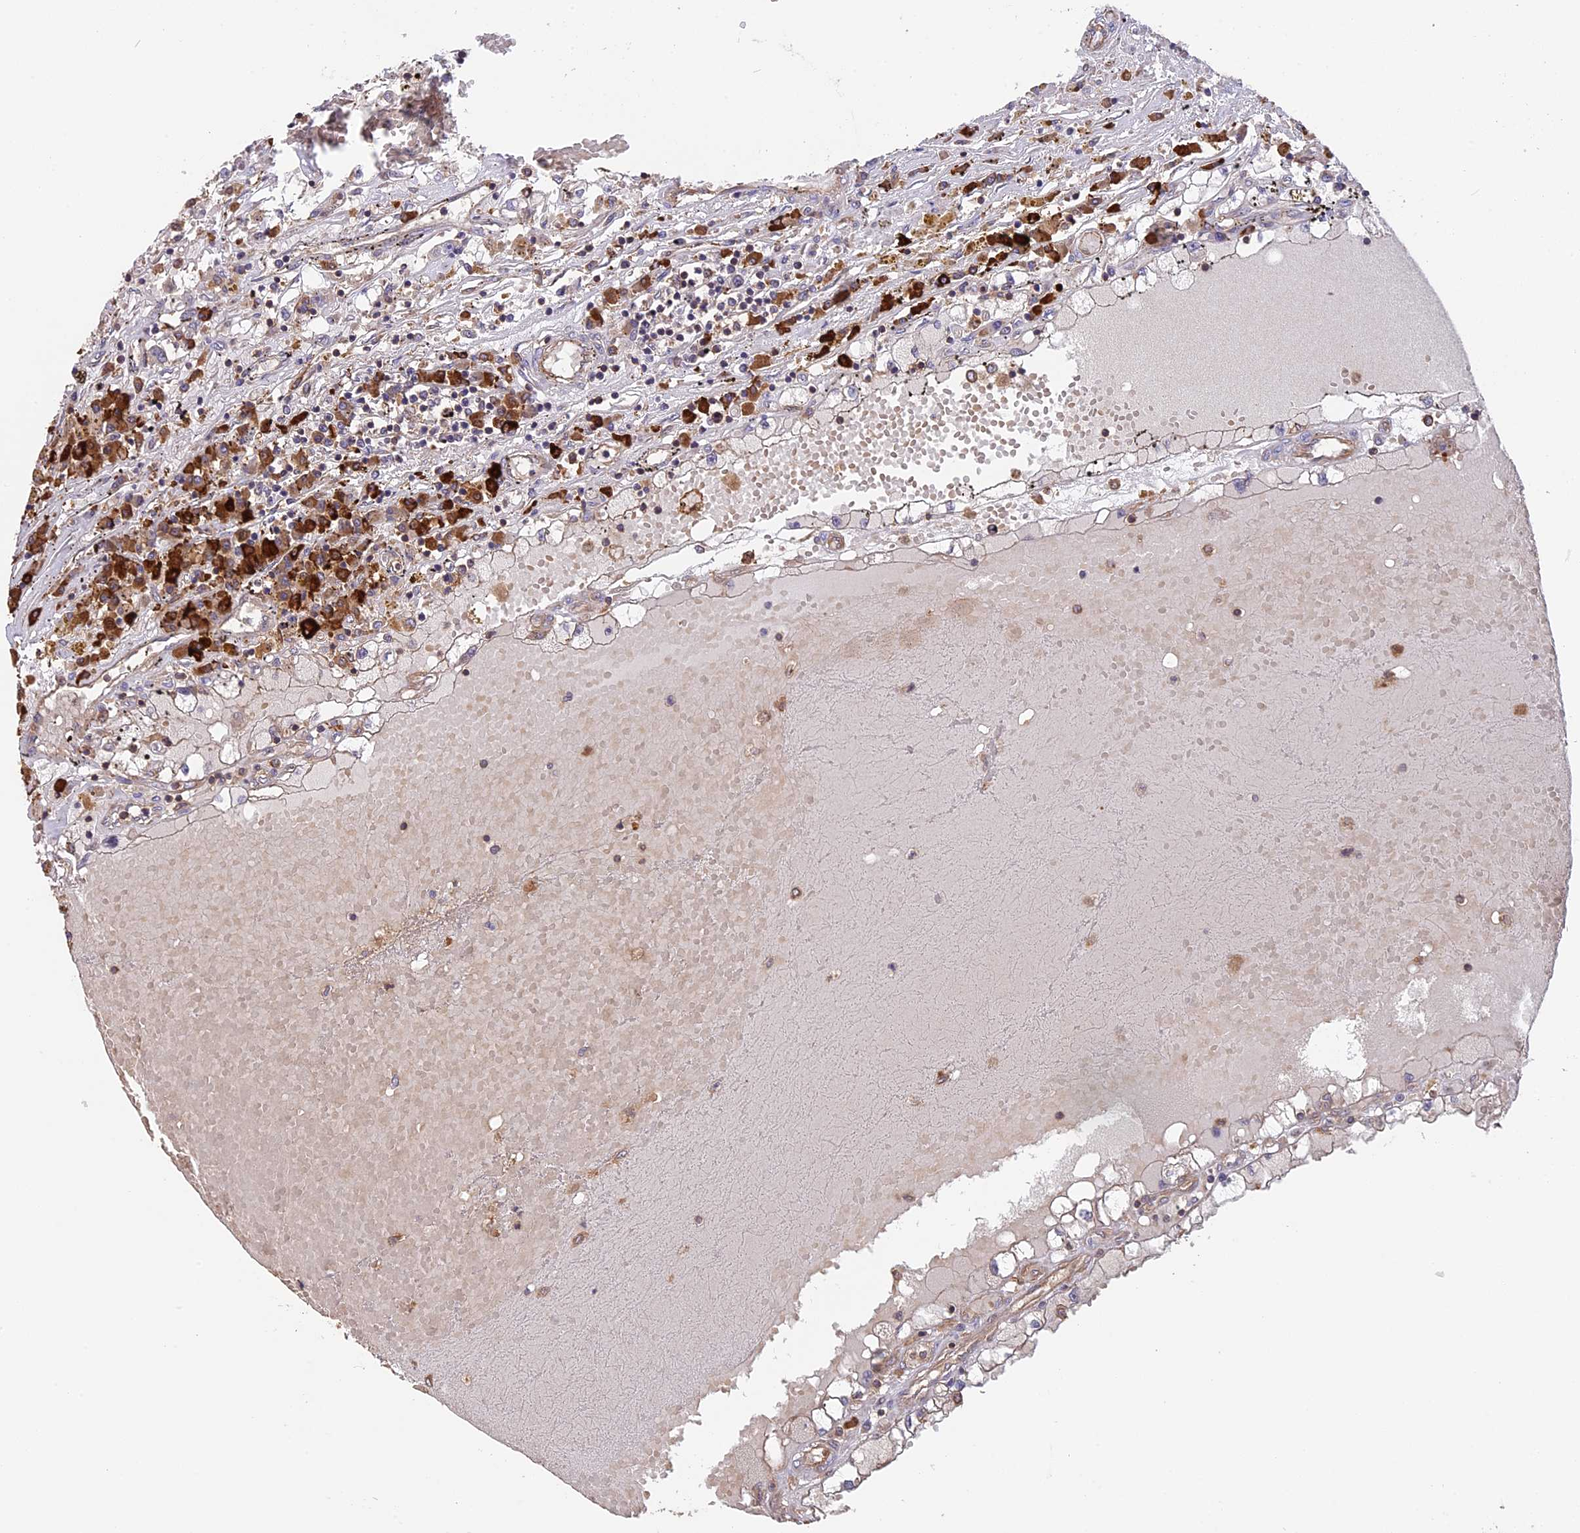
{"staining": {"intensity": "weak", "quantity": "<25%", "location": "cytoplasmic/membranous"}, "tissue": "renal cancer", "cell_type": "Tumor cells", "image_type": "cancer", "snomed": [{"axis": "morphology", "description": "Adenocarcinoma, NOS"}, {"axis": "topography", "description": "Kidney"}], "caption": "High magnification brightfield microscopy of renal cancer stained with DAB (brown) and counterstained with hematoxylin (blue): tumor cells show no significant staining.", "gene": "GAS8", "patient": {"sex": "male", "age": 56}}